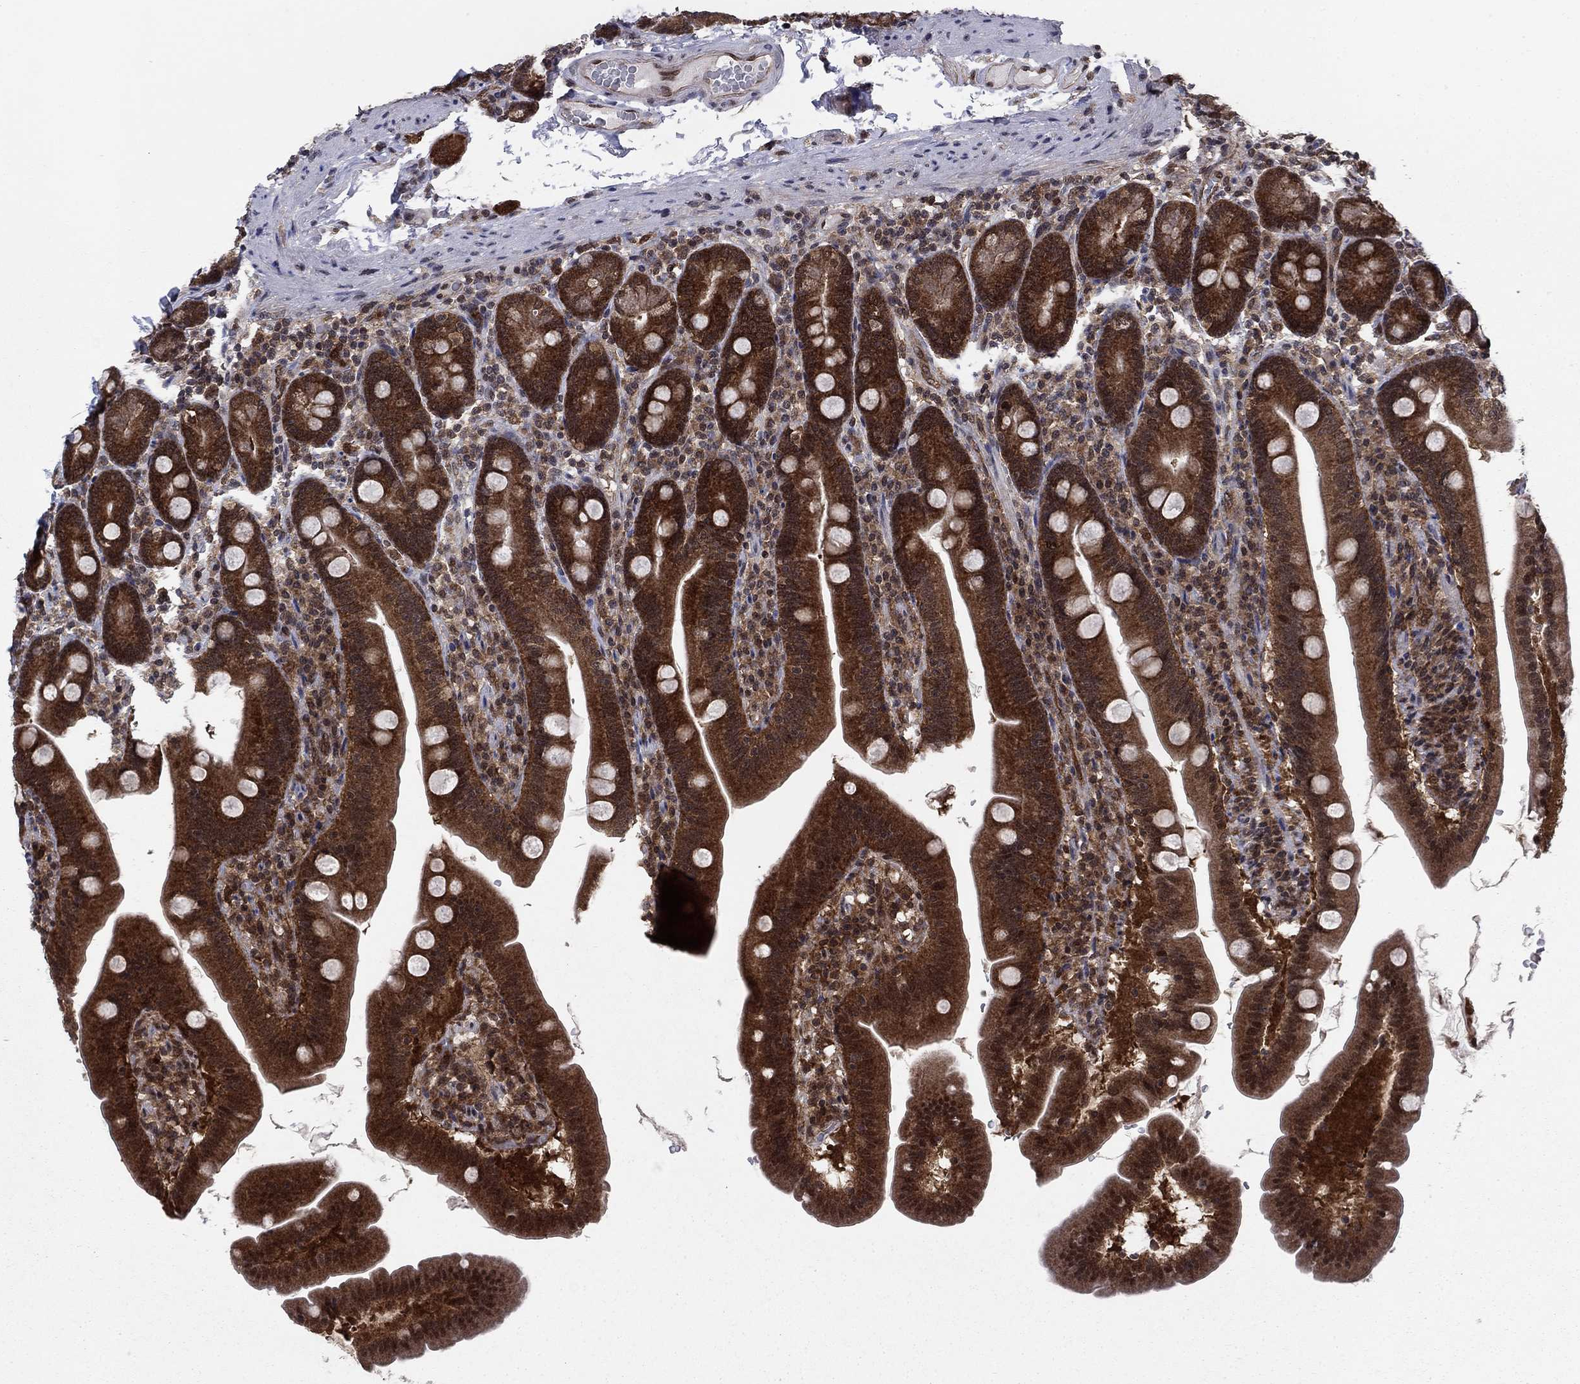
{"staining": {"intensity": "strong", "quantity": ">75%", "location": "cytoplasmic/membranous"}, "tissue": "duodenum", "cell_type": "Glandular cells", "image_type": "normal", "snomed": [{"axis": "morphology", "description": "Normal tissue, NOS"}, {"axis": "topography", "description": "Duodenum"}], "caption": "Brown immunohistochemical staining in unremarkable human duodenum demonstrates strong cytoplasmic/membranous positivity in about >75% of glandular cells.", "gene": "DNAJA1", "patient": {"sex": "female", "age": 67}}